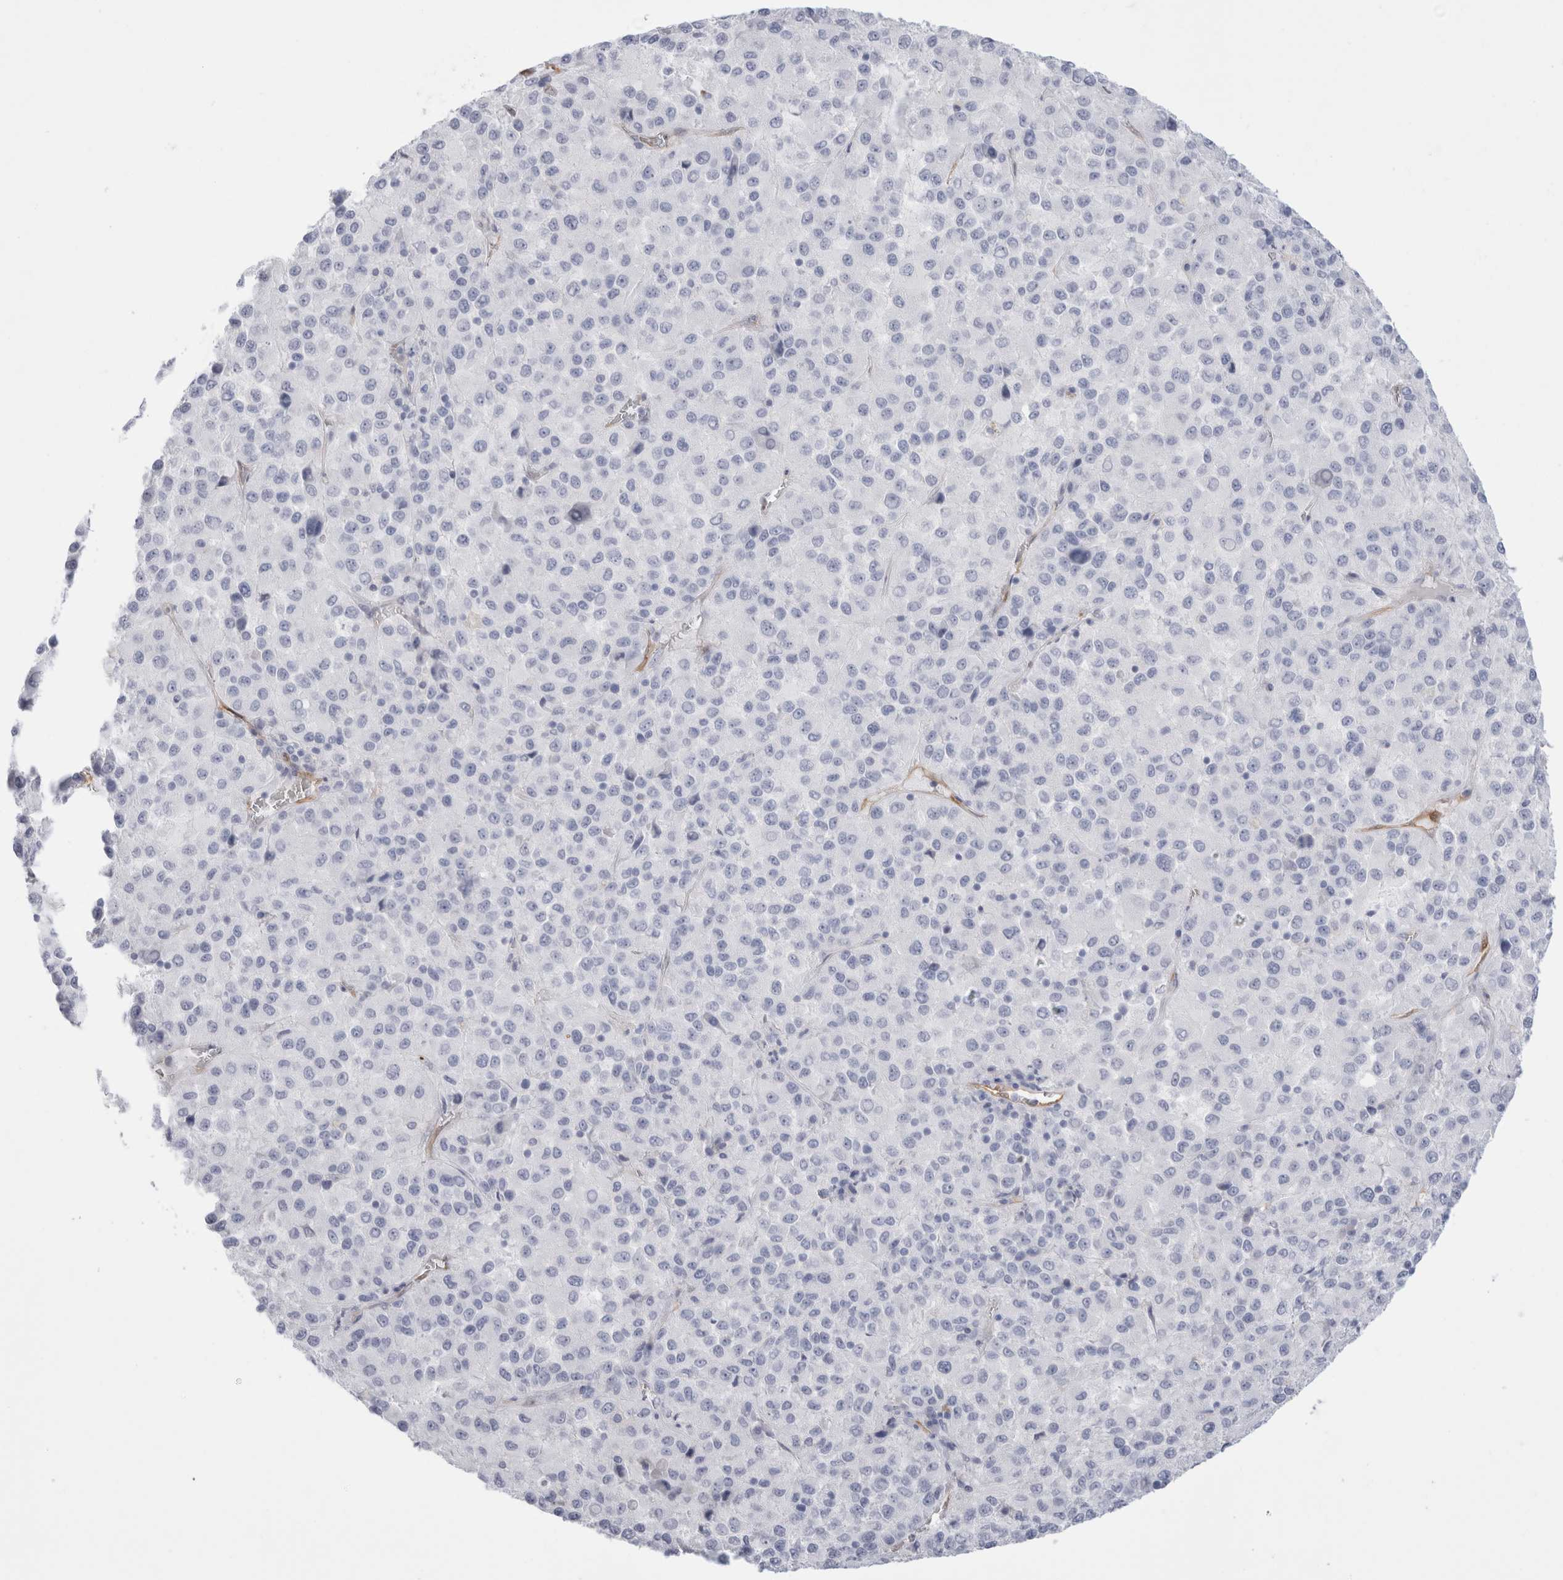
{"staining": {"intensity": "negative", "quantity": "none", "location": "none"}, "tissue": "melanoma", "cell_type": "Tumor cells", "image_type": "cancer", "snomed": [{"axis": "morphology", "description": "Malignant melanoma, Metastatic site"}, {"axis": "topography", "description": "Lung"}], "caption": "IHC image of malignant melanoma (metastatic site) stained for a protein (brown), which reveals no staining in tumor cells. Nuclei are stained in blue.", "gene": "NAPEPLD", "patient": {"sex": "male", "age": 64}}